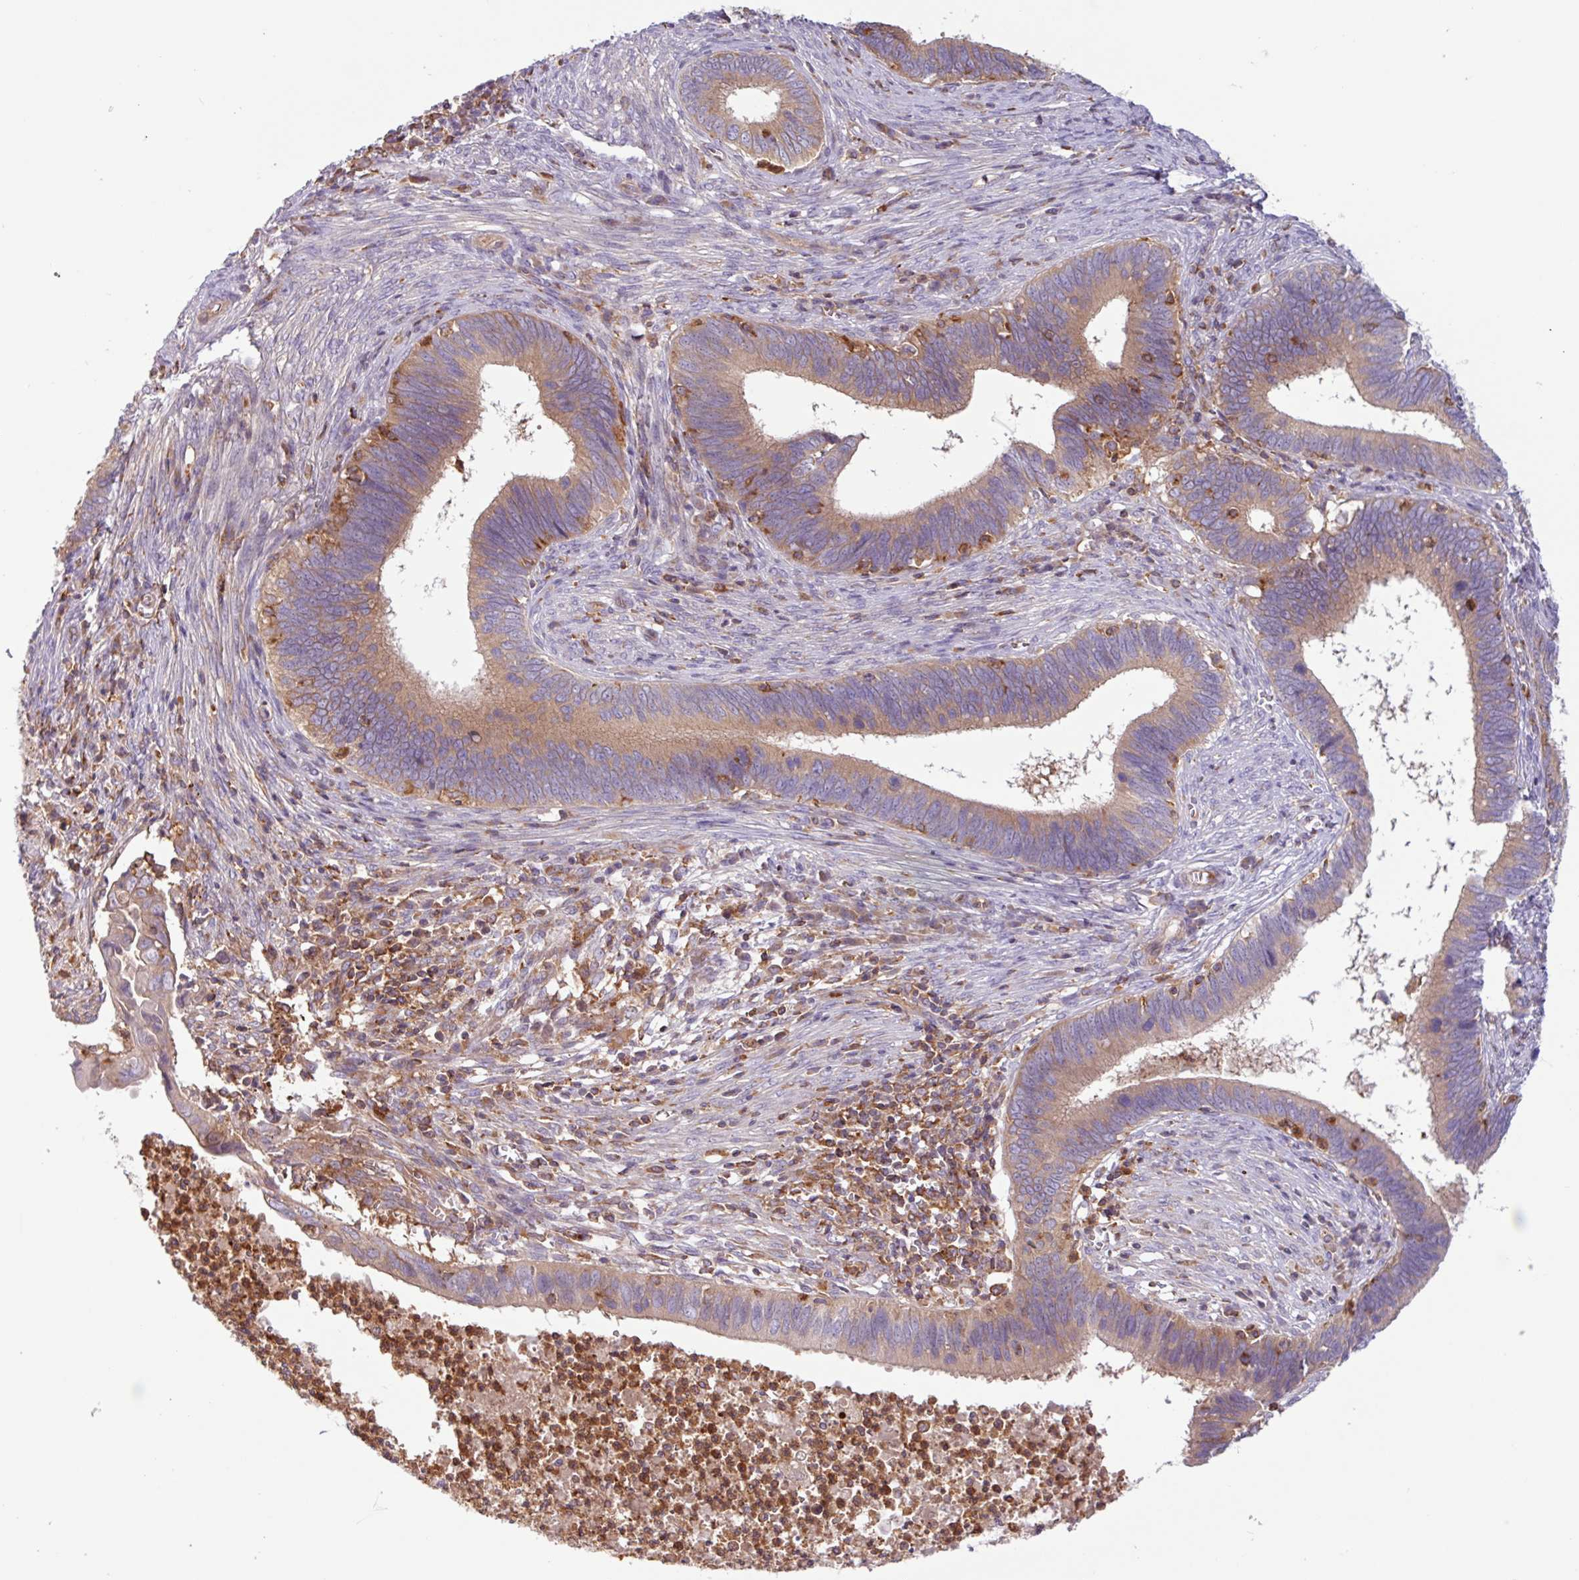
{"staining": {"intensity": "weak", "quantity": "25%-75%", "location": "cytoplasmic/membranous"}, "tissue": "cervical cancer", "cell_type": "Tumor cells", "image_type": "cancer", "snomed": [{"axis": "morphology", "description": "Adenocarcinoma, NOS"}, {"axis": "topography", "description": "Cervix"}], "caption": "This is an image of IHC staining of cervical adenocarcinoma, which shows weak staining in the cytoplasmic/membranous of tumor cells.", "gene": "ACTR3", "patient": {"sex": "female", "age": 42}}